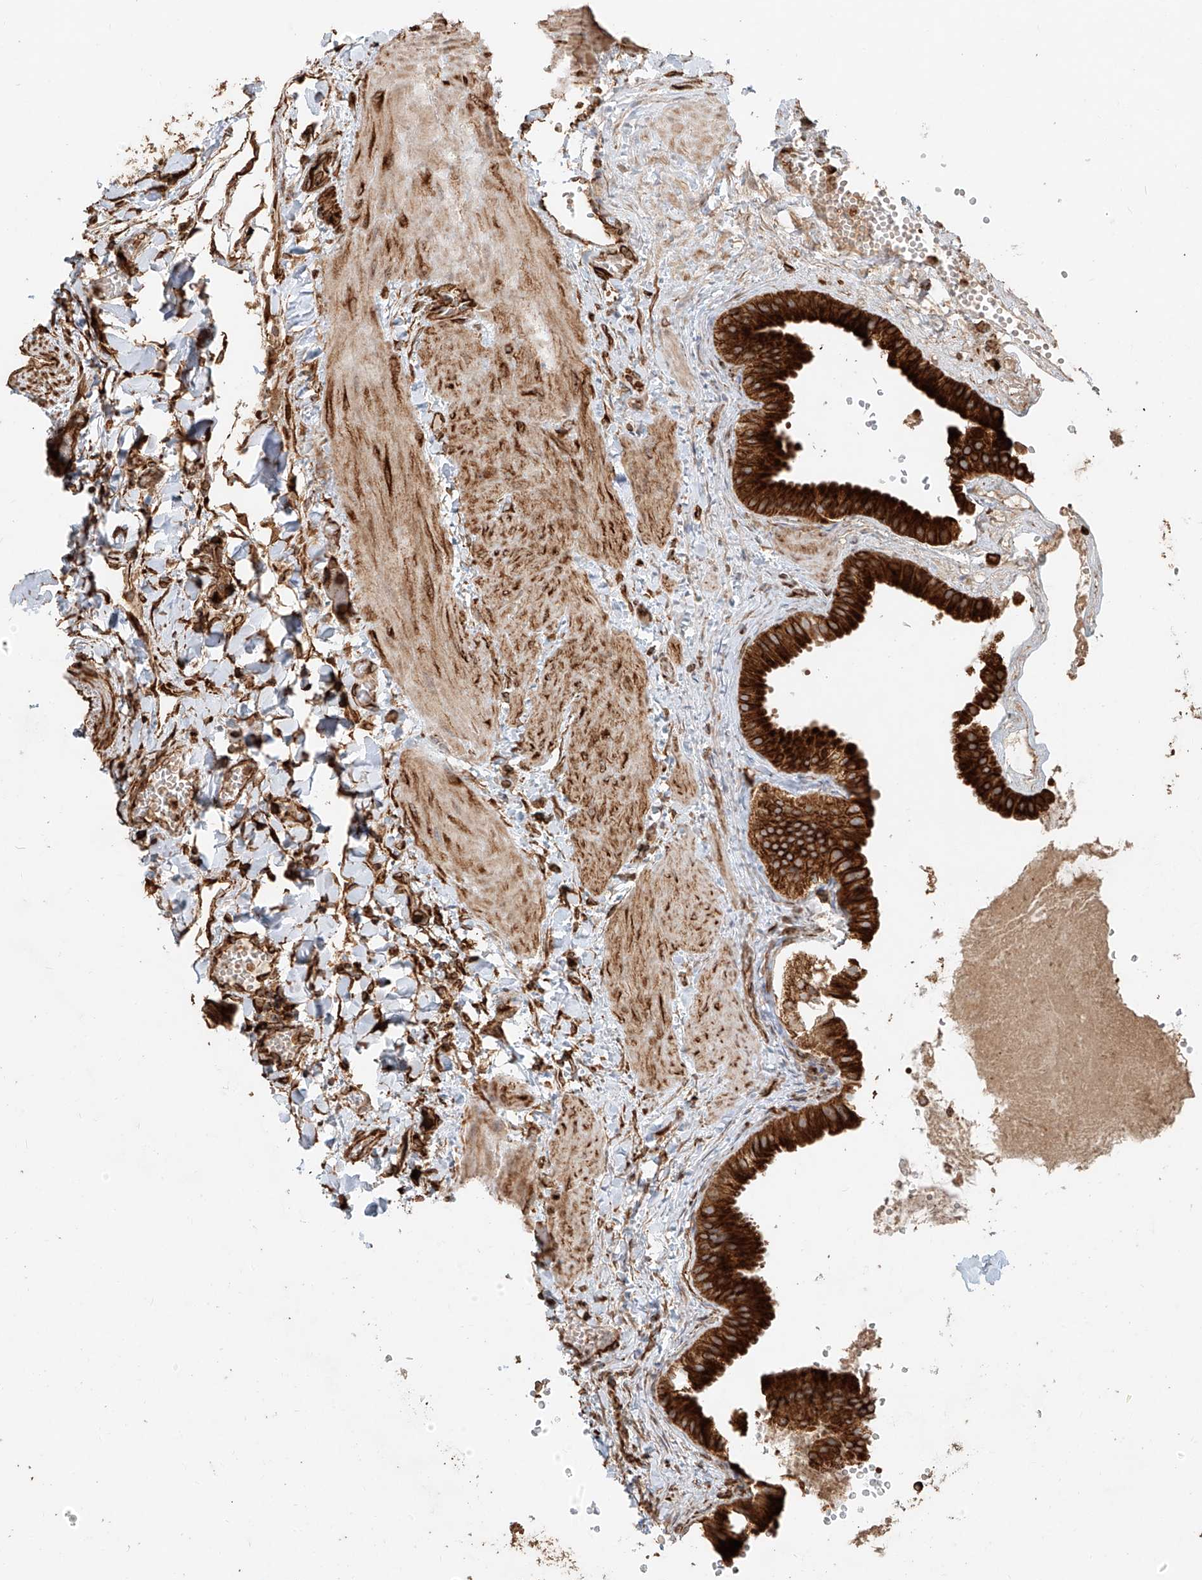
{"staining": {"intensity": "strong", "quantity": ">75%", "location": "cytoplasmic/membranous"}, "tissue": "gallbladder", "cell_type": "Glandular cells", "image_type": "normal", "snomed": [{"axis": "morphology", "description": "Normal tissue, NOS"}, {"axis": "topography", "description": "Gallbladder"}], "caption": "Immunohistochemistry photomicrograph of benign human gallbladder stained for a protein (brown), which demonstrates high levels of strong cytoplasmic/membranous staining in about >75% of glandular cells.", "gene": "EFNB1", "patient": {"sex": "male", "age": 55}}